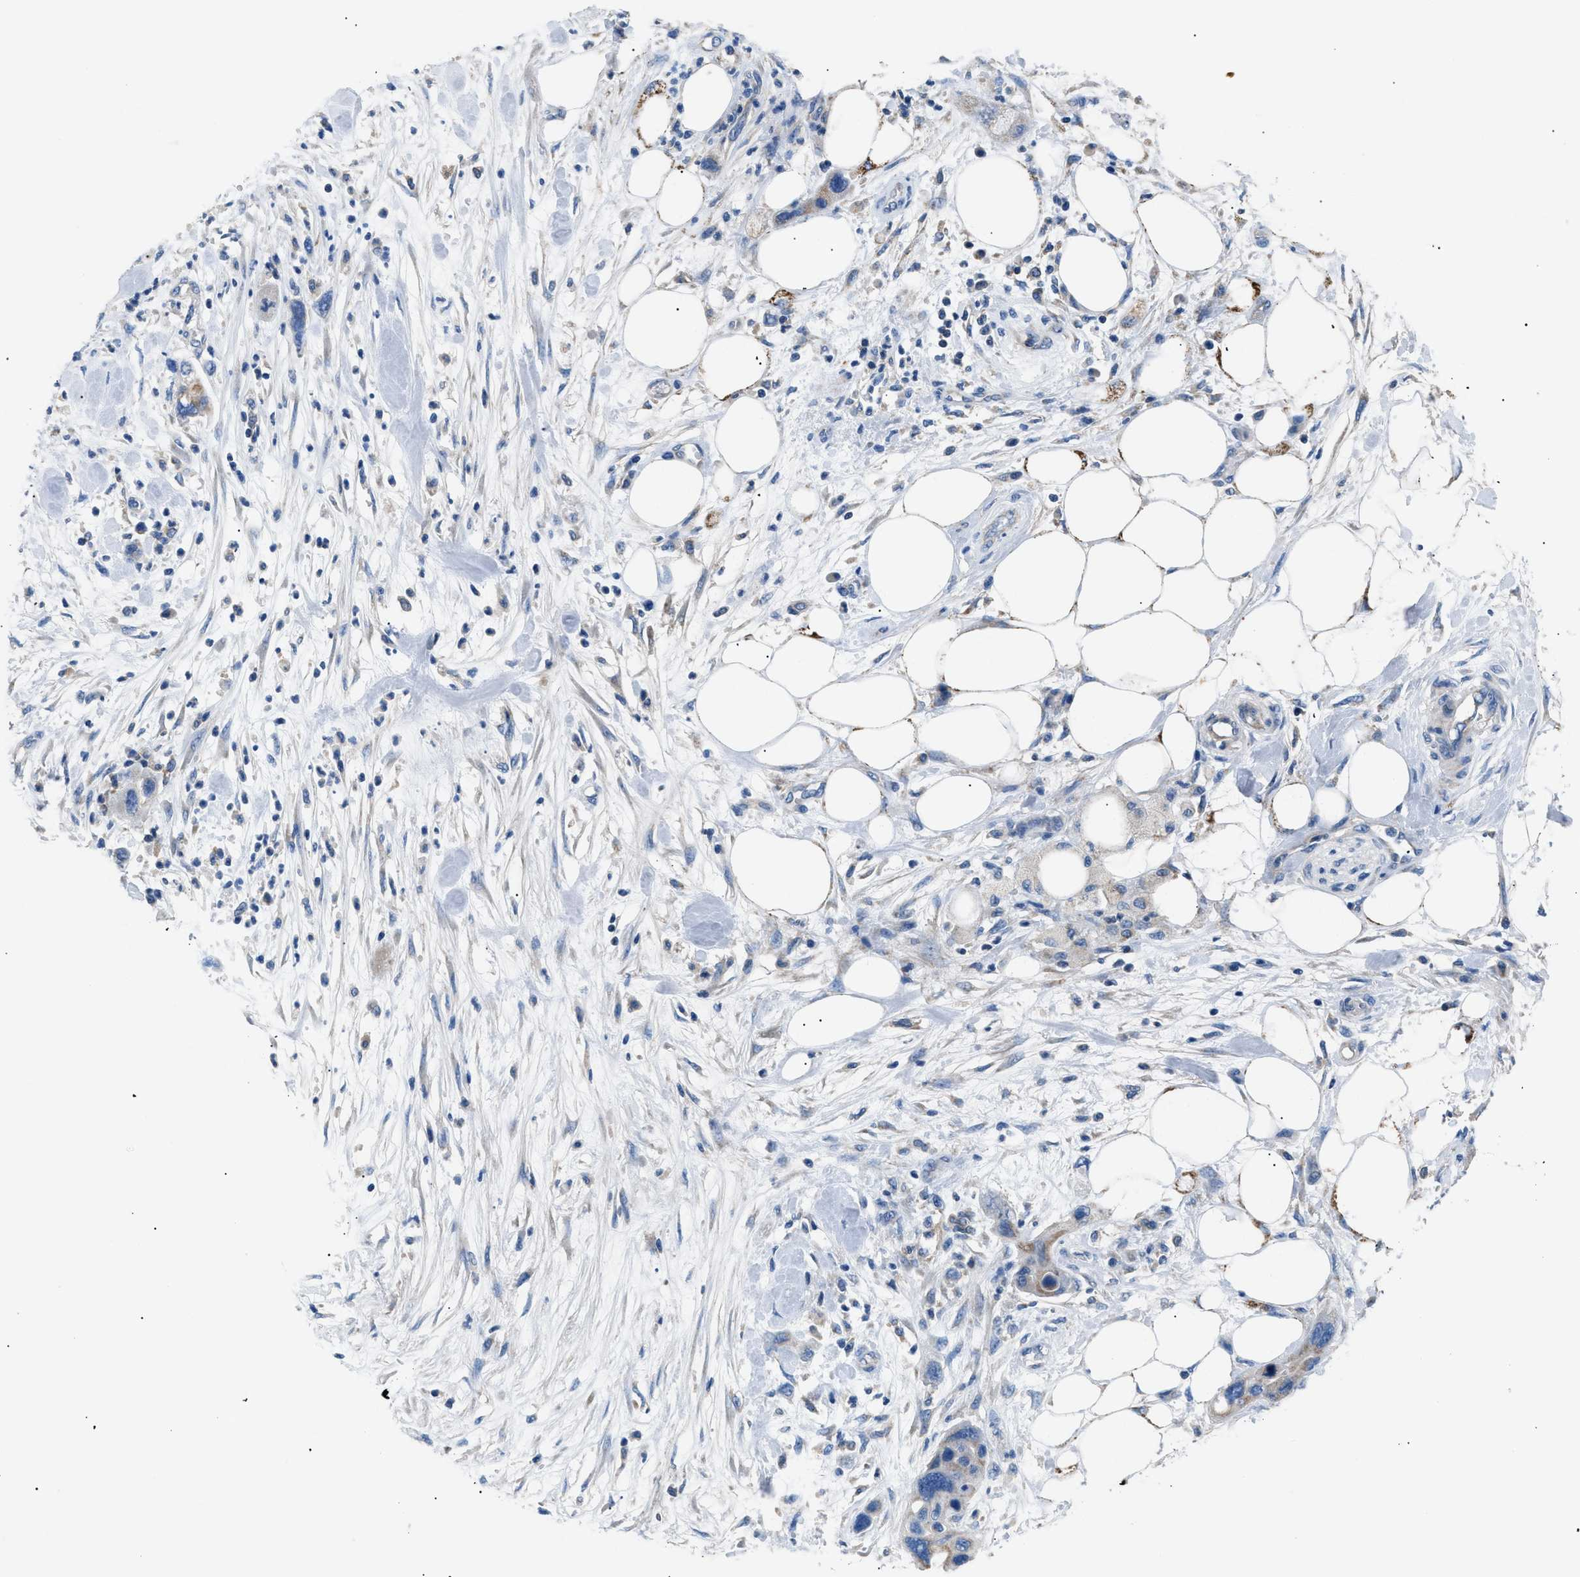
{"staining": {"intensity": "weak", "quantity": "25%-75%", "location": "cytoplasmic/membranous"}, "tissue": "pancreatic cancer", "cell_type": "Tumor cells", "image_type": "cancer", "snomed": [{"axis": "morphology", "description": "Normal tissue, NOS"}, {"axis": "morphology", "description": "Adenocarcinoma, NOS"}, {"axis": "topography", "description": "Pancreas"}], "caption": "Weak cytoplasmic/membranous expression is present in approximately 25%-75% of tumor cells in pancreatic cancer. Ihc stains the protein of interest in brown and the nuclei are stained blue.", "gene": "ILDR1", "patient": {"sex": "female", "age": 71}}